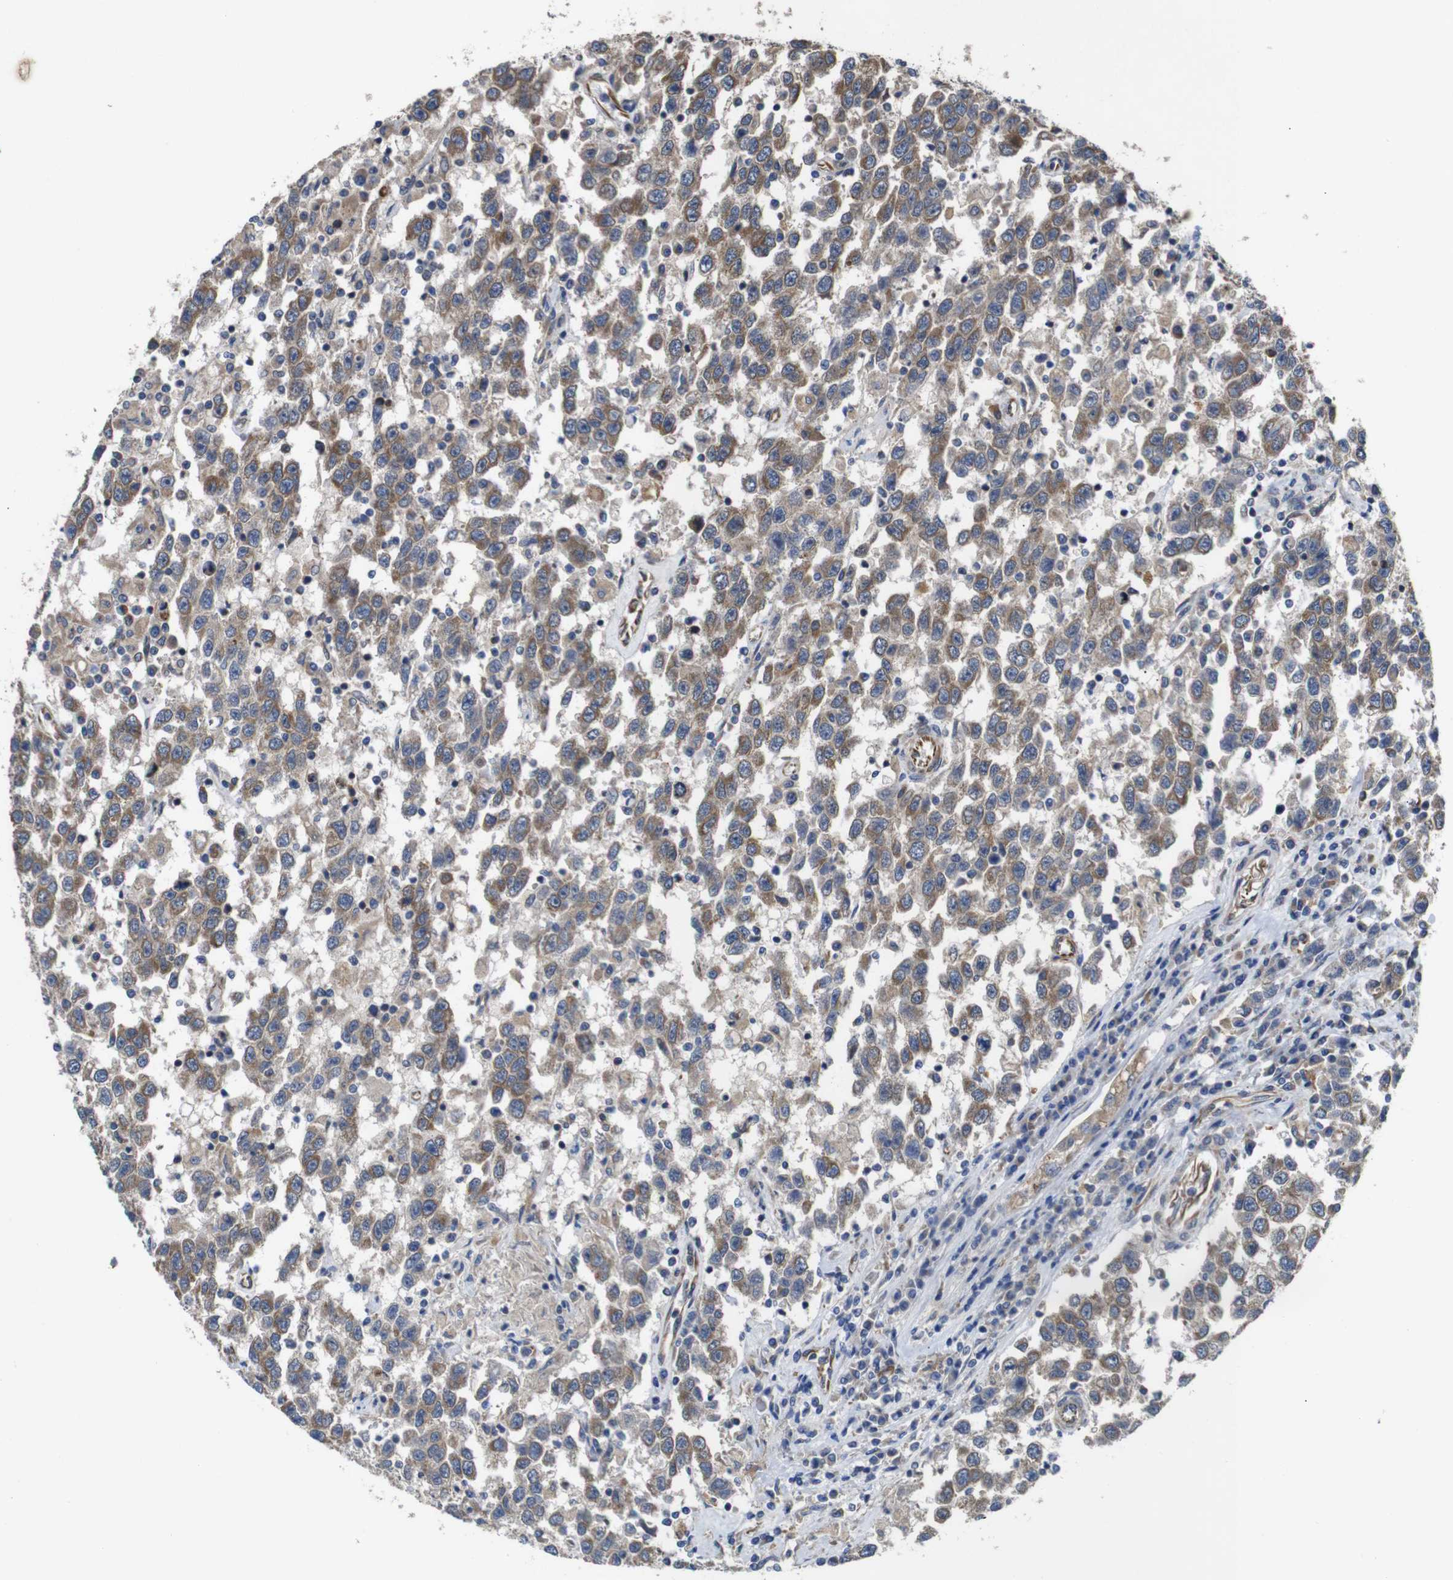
{"staining": {"intensity": "moderate", "quantity": ">75%", "location": "cytoplasmic/membranous"}, "tissue": "testis cancer", "cell_type": "Tumor cells", "image_type": "cancer", "snomed": [{"axis": "morphology", "description": "Seminoma, NOS"}, {"axis": "topography", "description": "Testis"}], "caption": "This micrograph displays IHC staining of testis seminoma, with medium moderate cytoplasmic/membranous positivity in approximately >75% of tumor cells.", "gene": "POMK", "patient": {"sex": "male", "age": 41}}